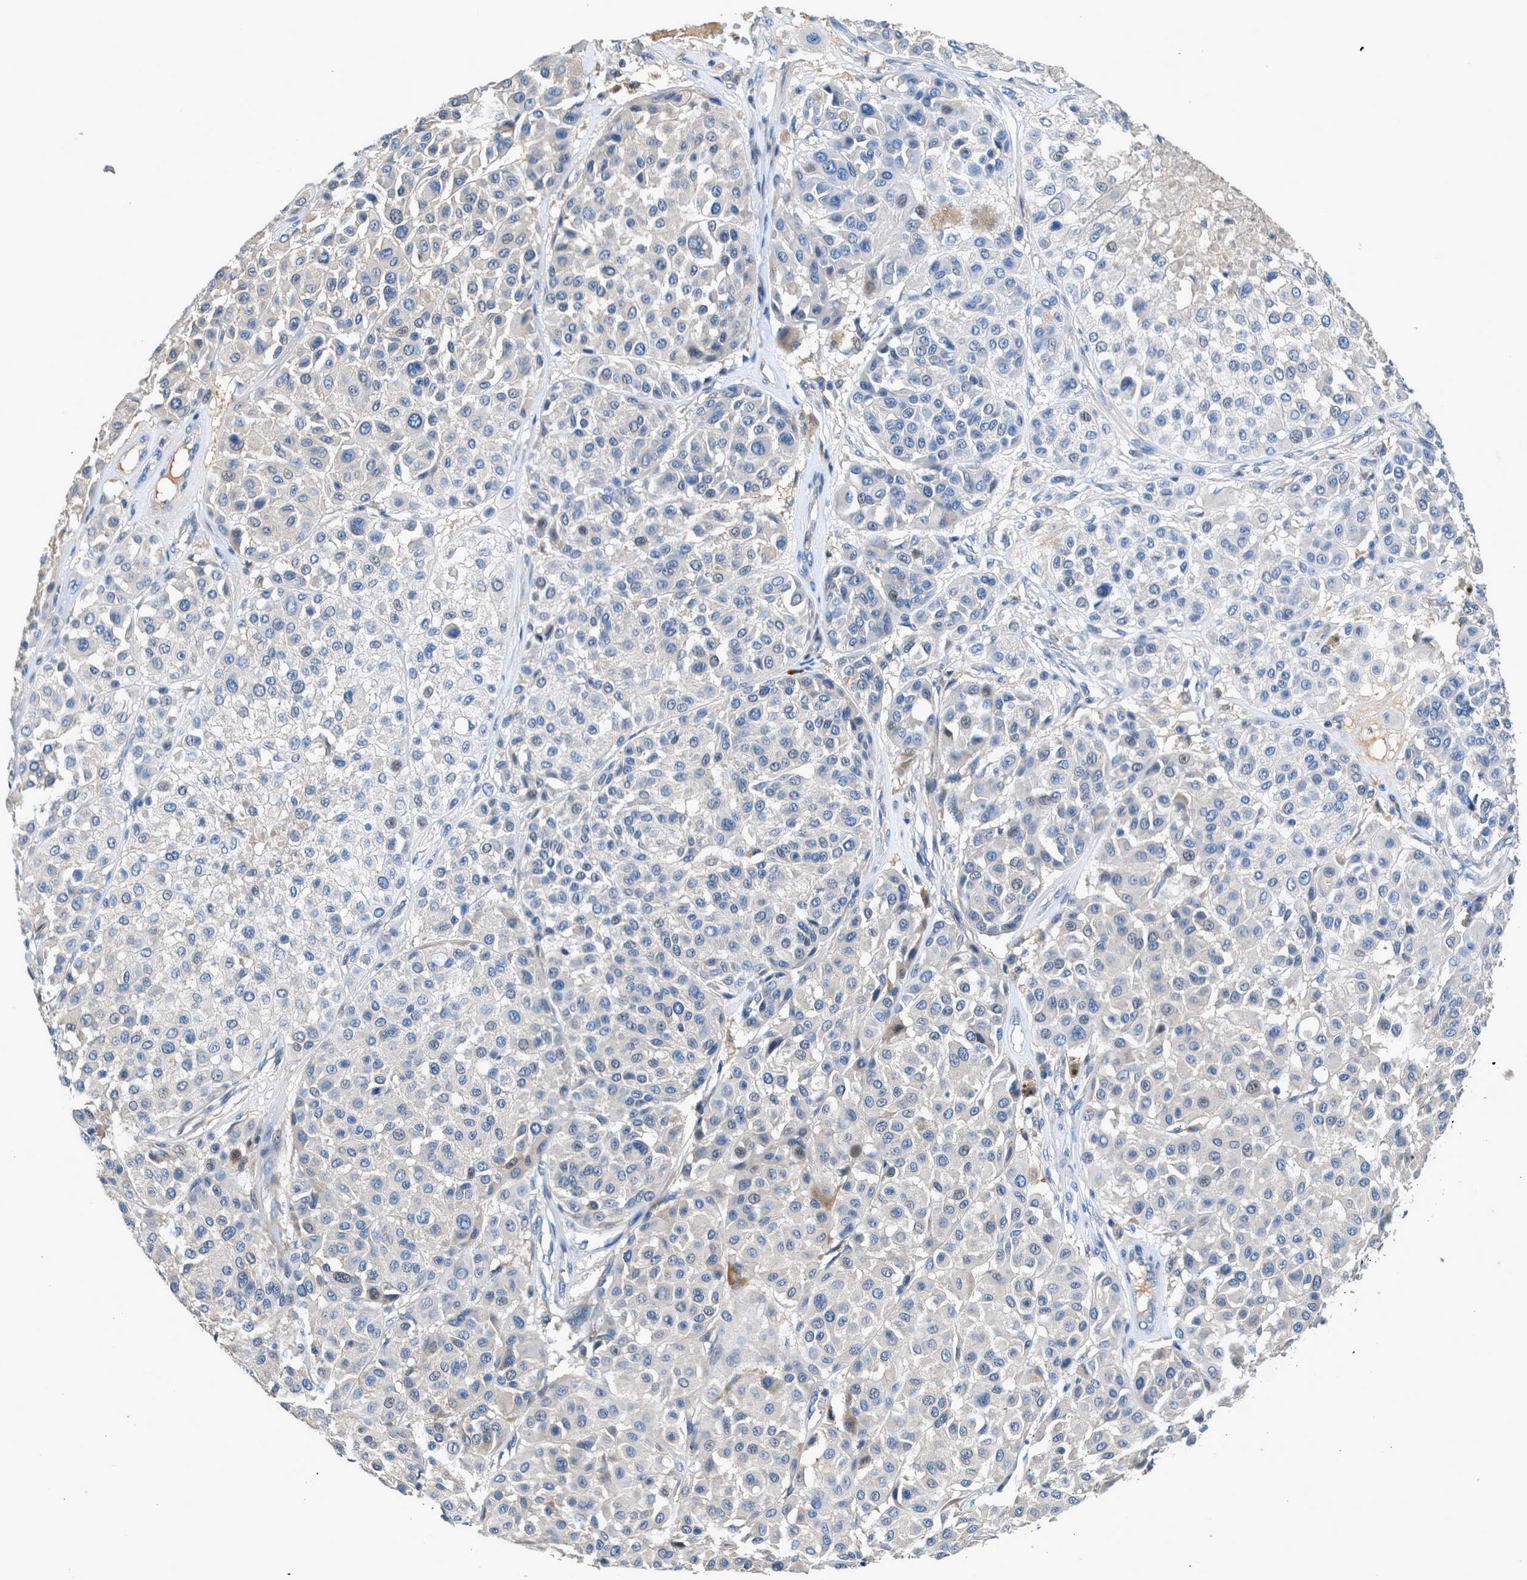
{"staining": {"intensity": "negative", "quantity": "none", "location": "none"}, "tissue": "melanoma", "cell_type": "Tumor cells", "image_type": "cancer", "snomed": [{"axis": "morphology", "description": "Malignant melanoma, Metastatic site"}, {"axis": "topography", "description": "Soft tissue"}], "caption": "Immunohistochemical staining of human melanoma demonstrates no significant expression in tumor cells.", "gene": "RWDD2B", "patient": {"sex": "male", "age": 41}}